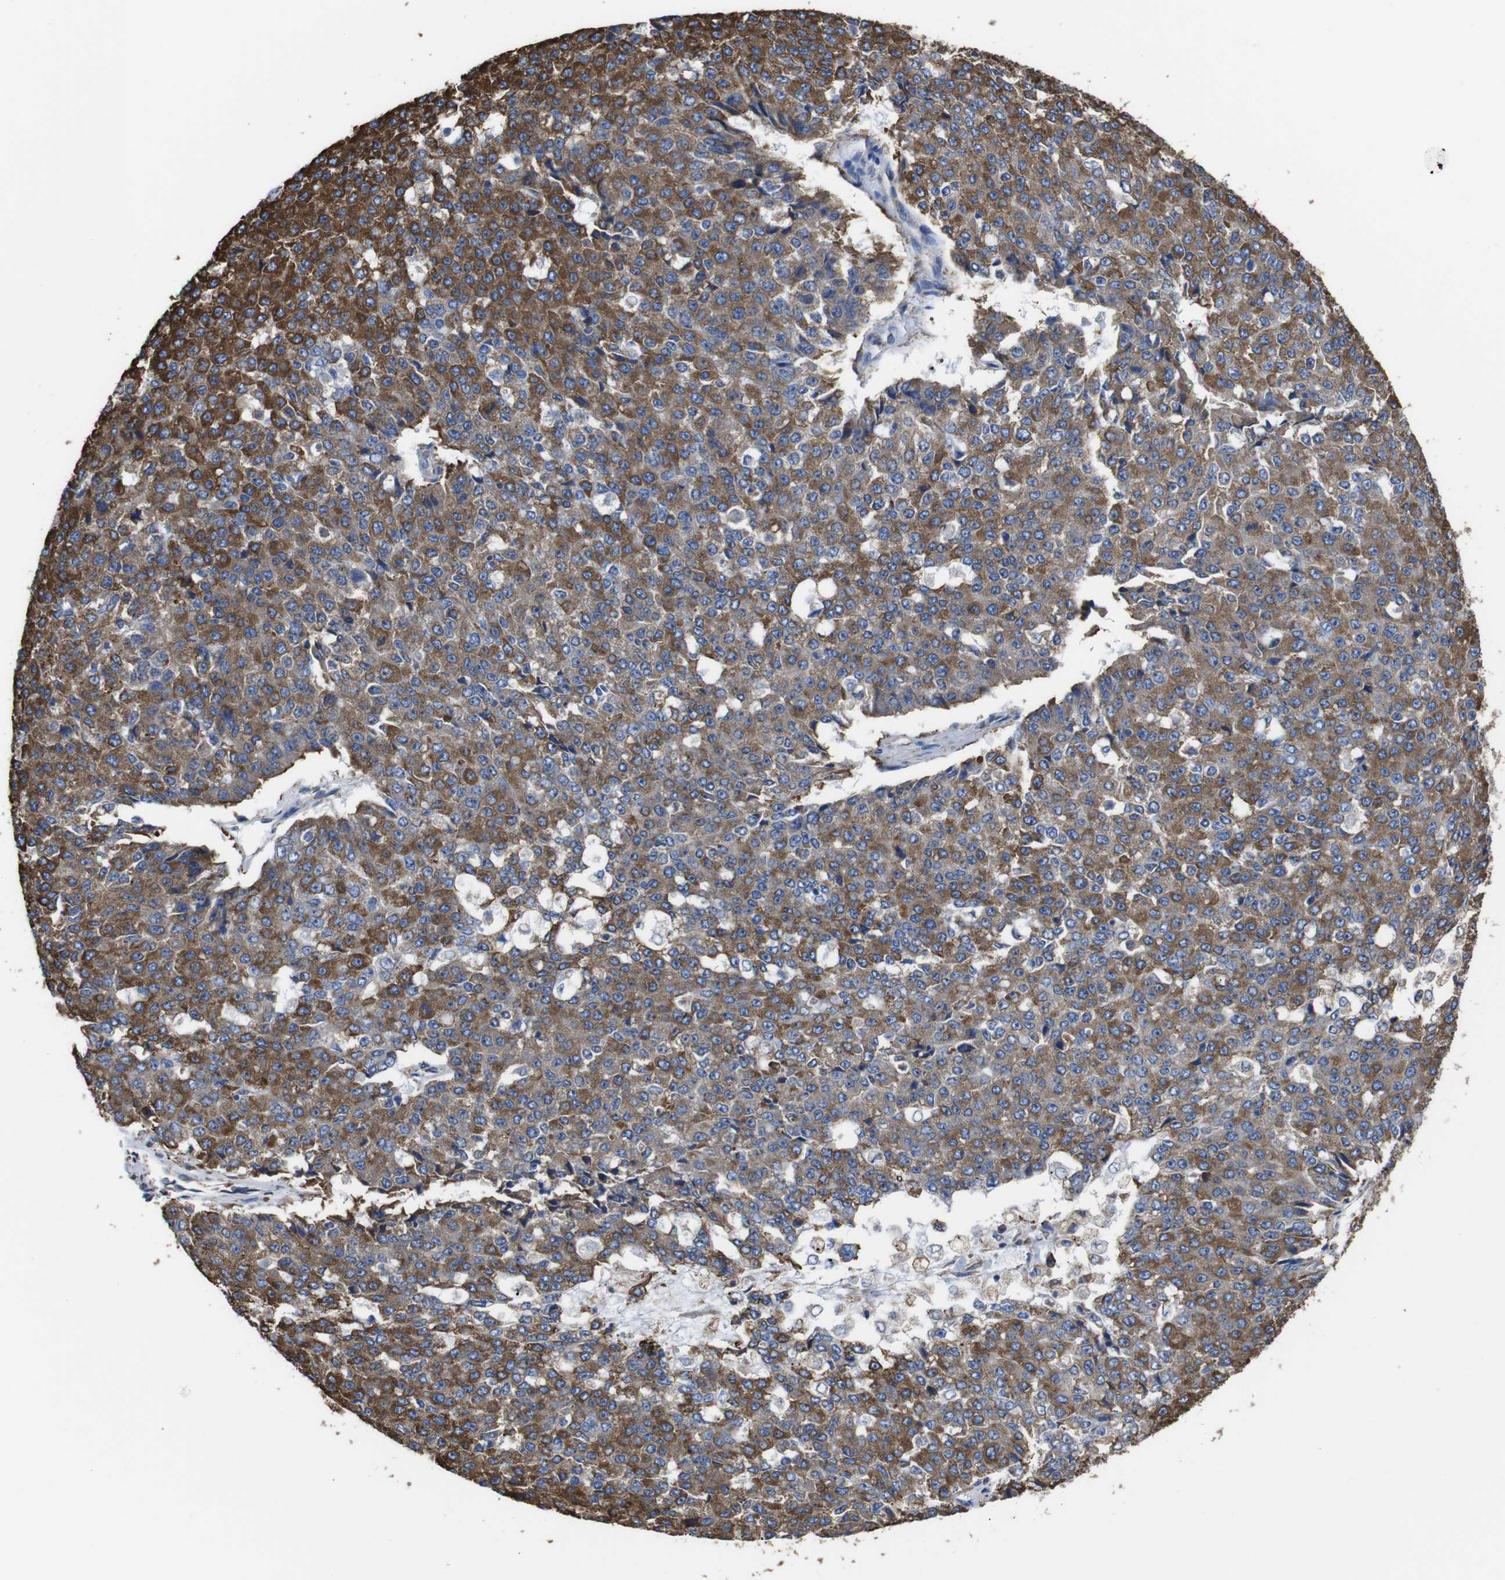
{"staining": {"intensity": "moderate", "quantity": ">75%", "location": "cytoplasmic/membranous"}, "tissue": "pancreatic cancer", "cell_type": "Tumor cells", "image_type": "cancer", "snomed": [{"axis": "morphology", "description": "Adenocarcinoma, NOS"}, {"axis": "topography", "description": "Pancreas"}], "caption": "IHC image of human adenocarcinoma (pancreatic) stained for a protein (brown), which shows medium levels of moderate cytoplasmic/membranous positivity in about >75% of tumor cells.", "gene": "PPIB", "patient": {"sex": "male", "age": 50}}